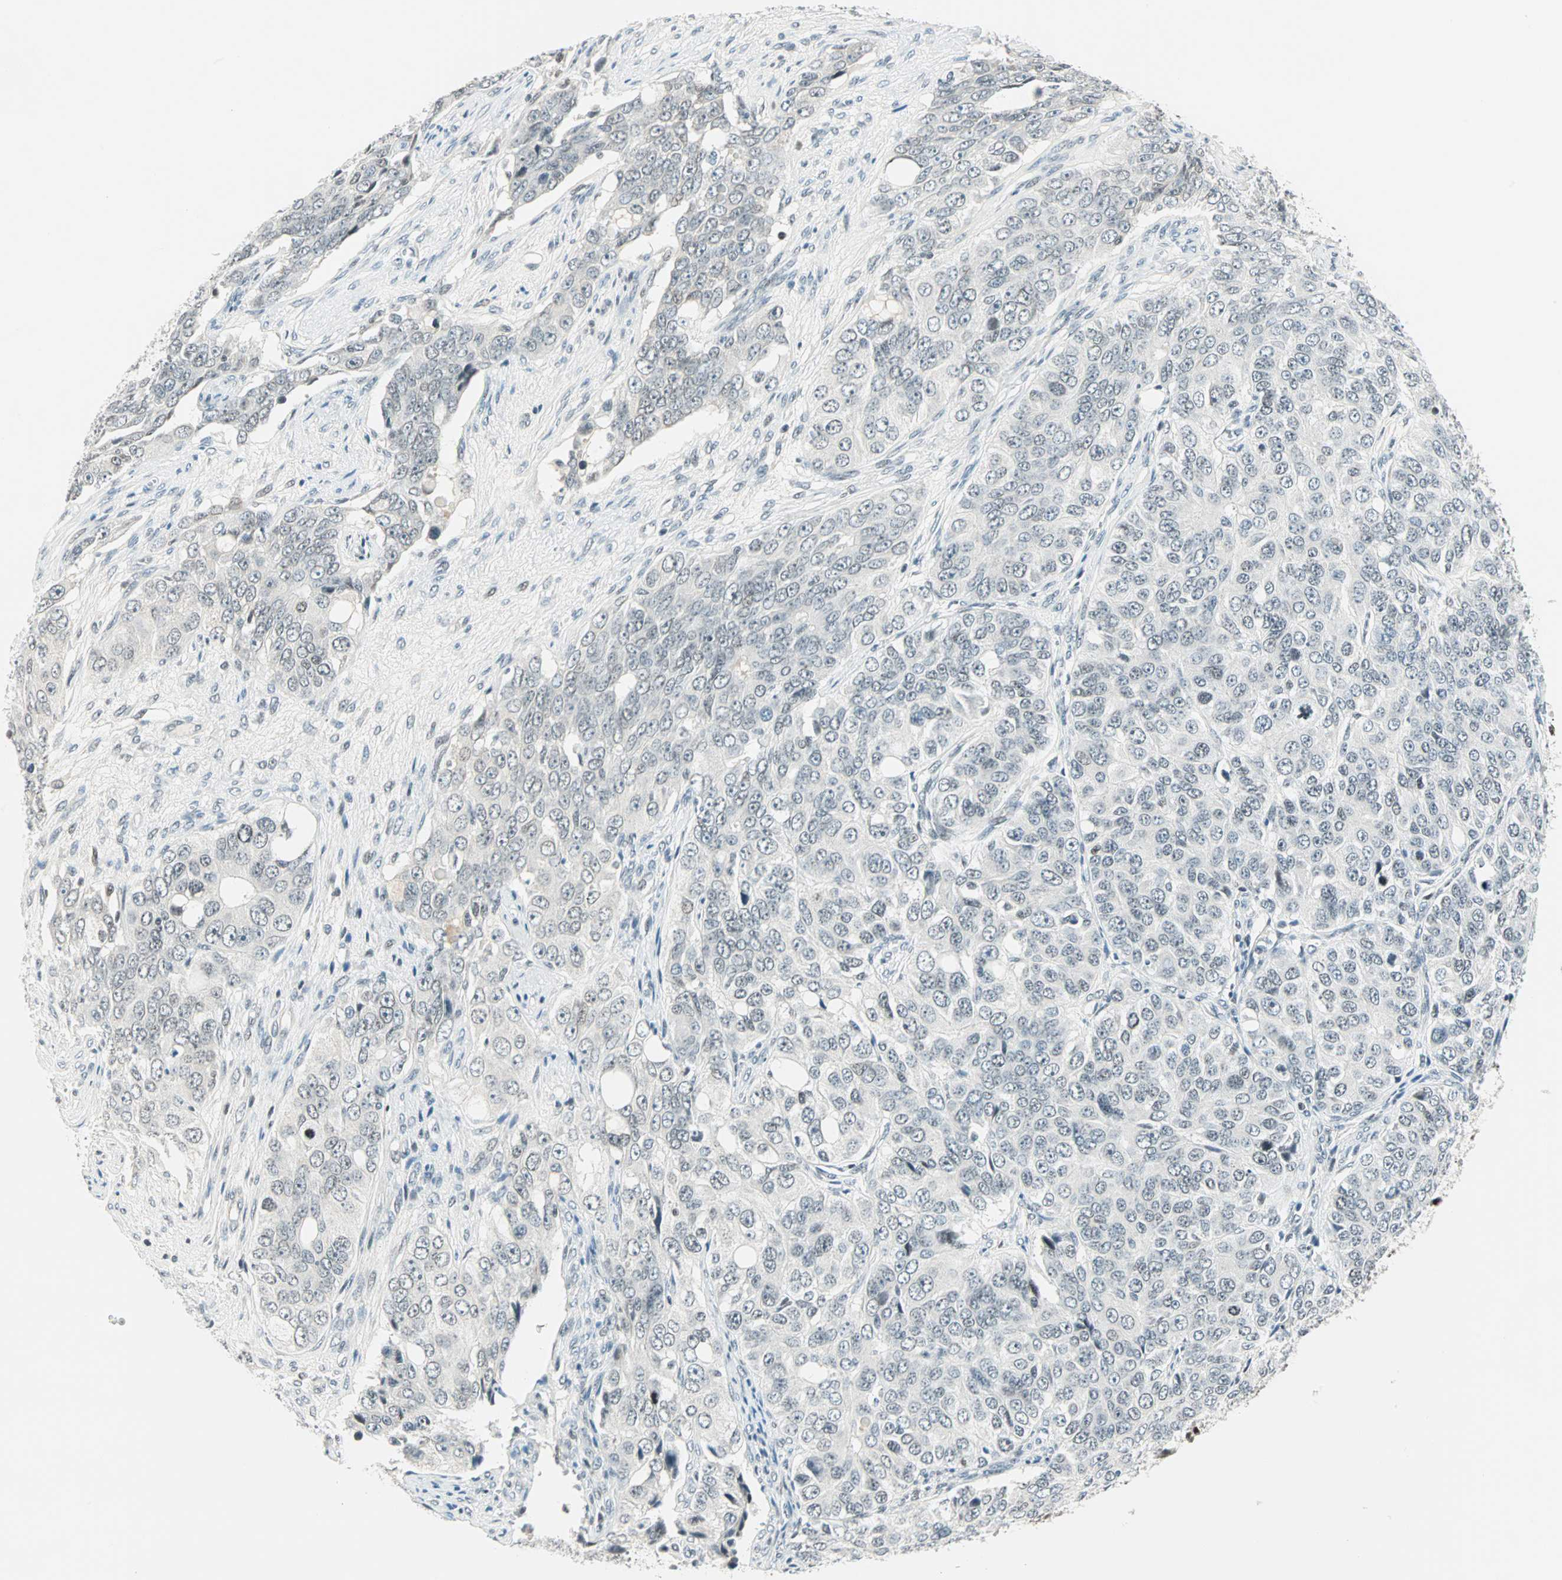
{"staining": {"intensity": "negative", "quantity": "none", "location": "none"}, "tissue": "ovarian cancer", "cell_type": "Tumor cells", "image_type": "cancer", "snomed": [{"axis": "morphology", "description": "Carcinoma, endometroid"}, {"axis": "topography", "description": "Ovary"}], "caption": "Protein analysis of ovarian endometroid carcinoma demonstrates no significant staining in tumor cells. Brightfield microscopy of immunohistochemistry stained with DAB (3,3'-diaminobenzidine) (brown) and hematoxylin (blue), captured at high magnification.", "gene": "SIN3A", "patient": {"sex": "female", "age": 51}}